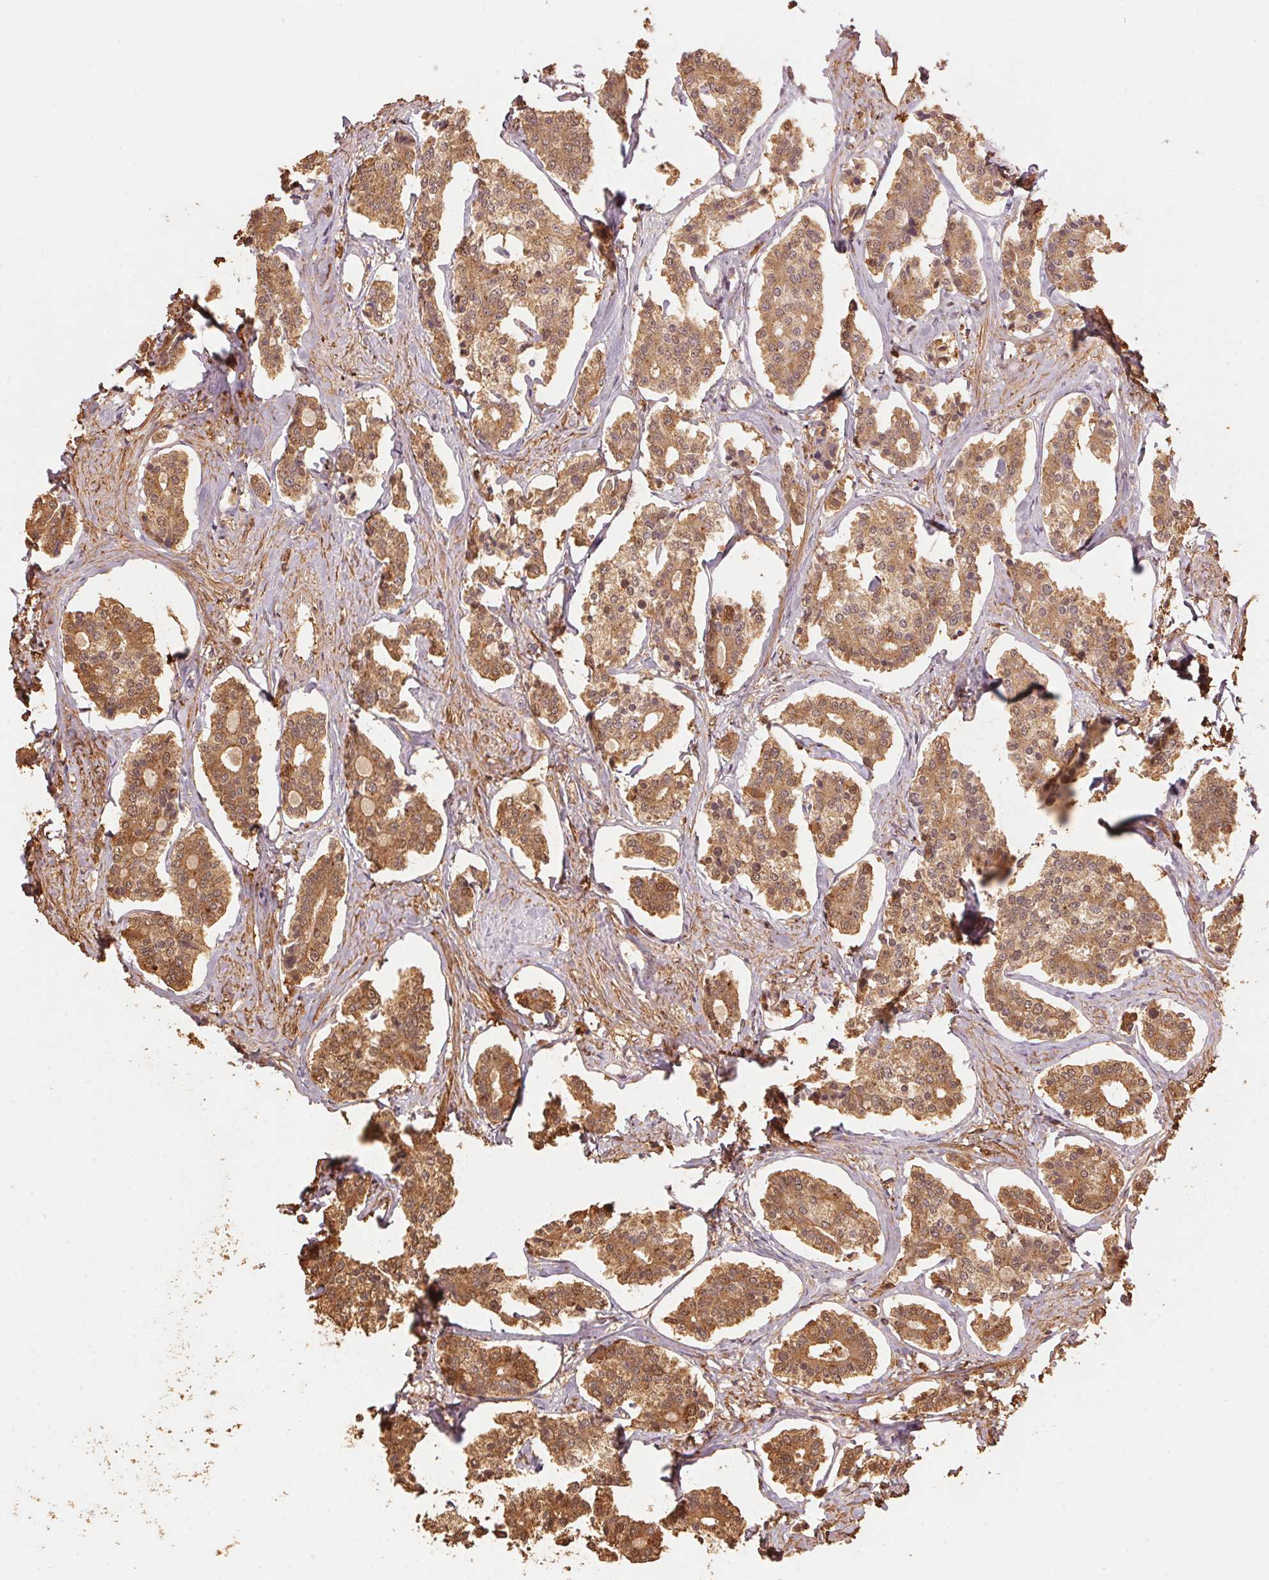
{"staining": {"intensity": "moderate", "quantity": ">75%", "location": "cytoplasmic/membranous"}, "tissue": "carcinoid", "cell_type": "Tumor cells", "image_type": "cancer", "snomed": [{"axis": "morphology", "description": "Carcinoid, malignant, NOS"}, {"axis": "topography", "description": "Small intestine"}], "caption": "Immunohistochemistry (IHC) micrograph of carcinoid (malignant) stained for a protein (brown), which exhibits medium levels of moderate cytoplasmic/membranous expression in approximately >75% of tumor cells.", "gene": "QDPR", "patient": {"sex": "female", "age": 65}}